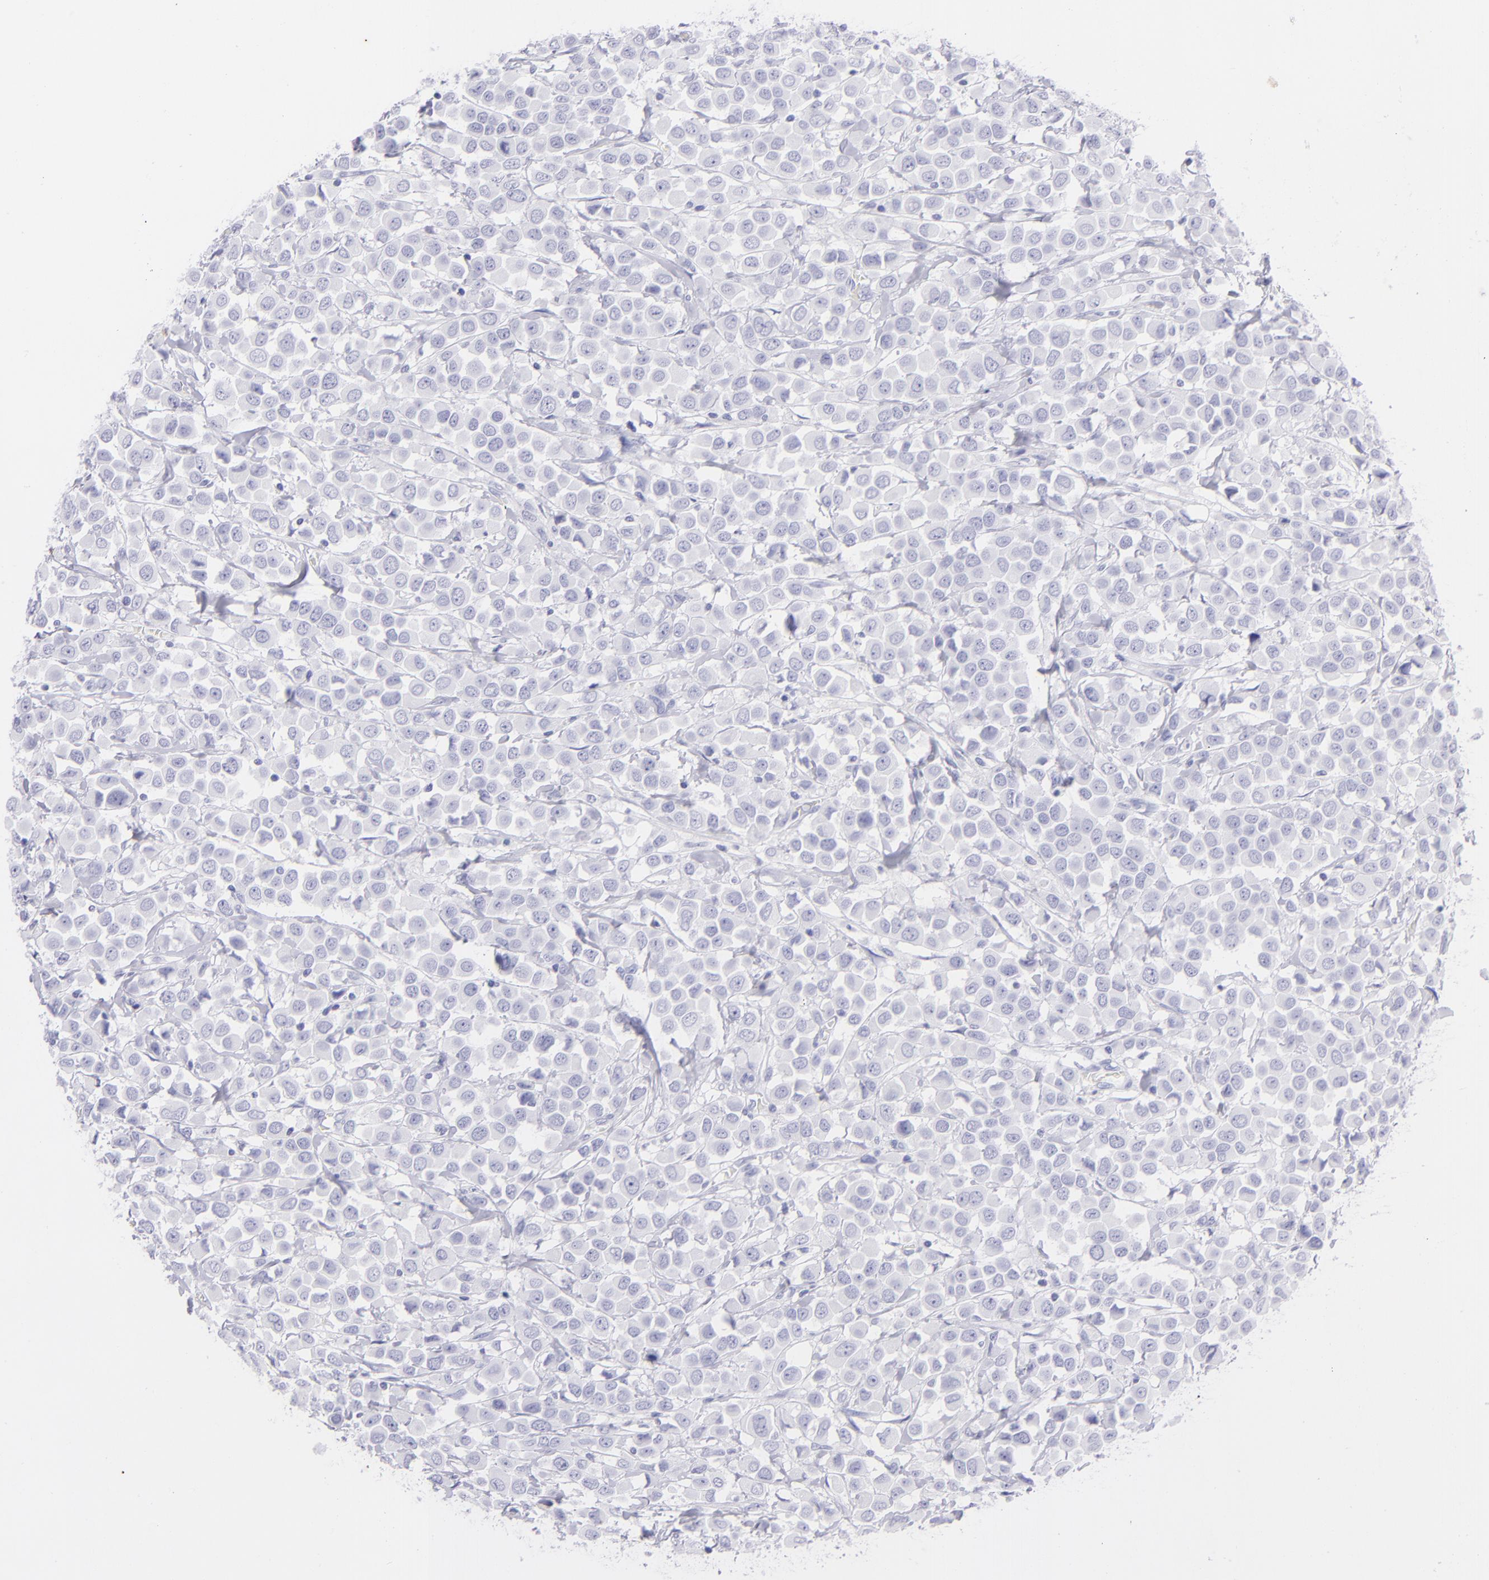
{"staining": {"intensity": "negative", "quantity": "none", "location": "none"}, "tissue": "breast cancer", "cell_type": "Tumor cells", "image_type": "cancer", "snomed": [{"axis": "morphology", "description": "Duct carcinoma"}, {"axis": "topography", "description": "Breast"}], "caption": "Immunohistochemical staining of human breast infiltrating ductal carcinoma reveals no significant staining in tumor cells. (DAB (3,3'-diaminobenzidine) immunohistochemistry (IHC) with hematoxylin counter stain).", "gene": "SLC1A2", "patient": {"sex": "female", "age": 61}}